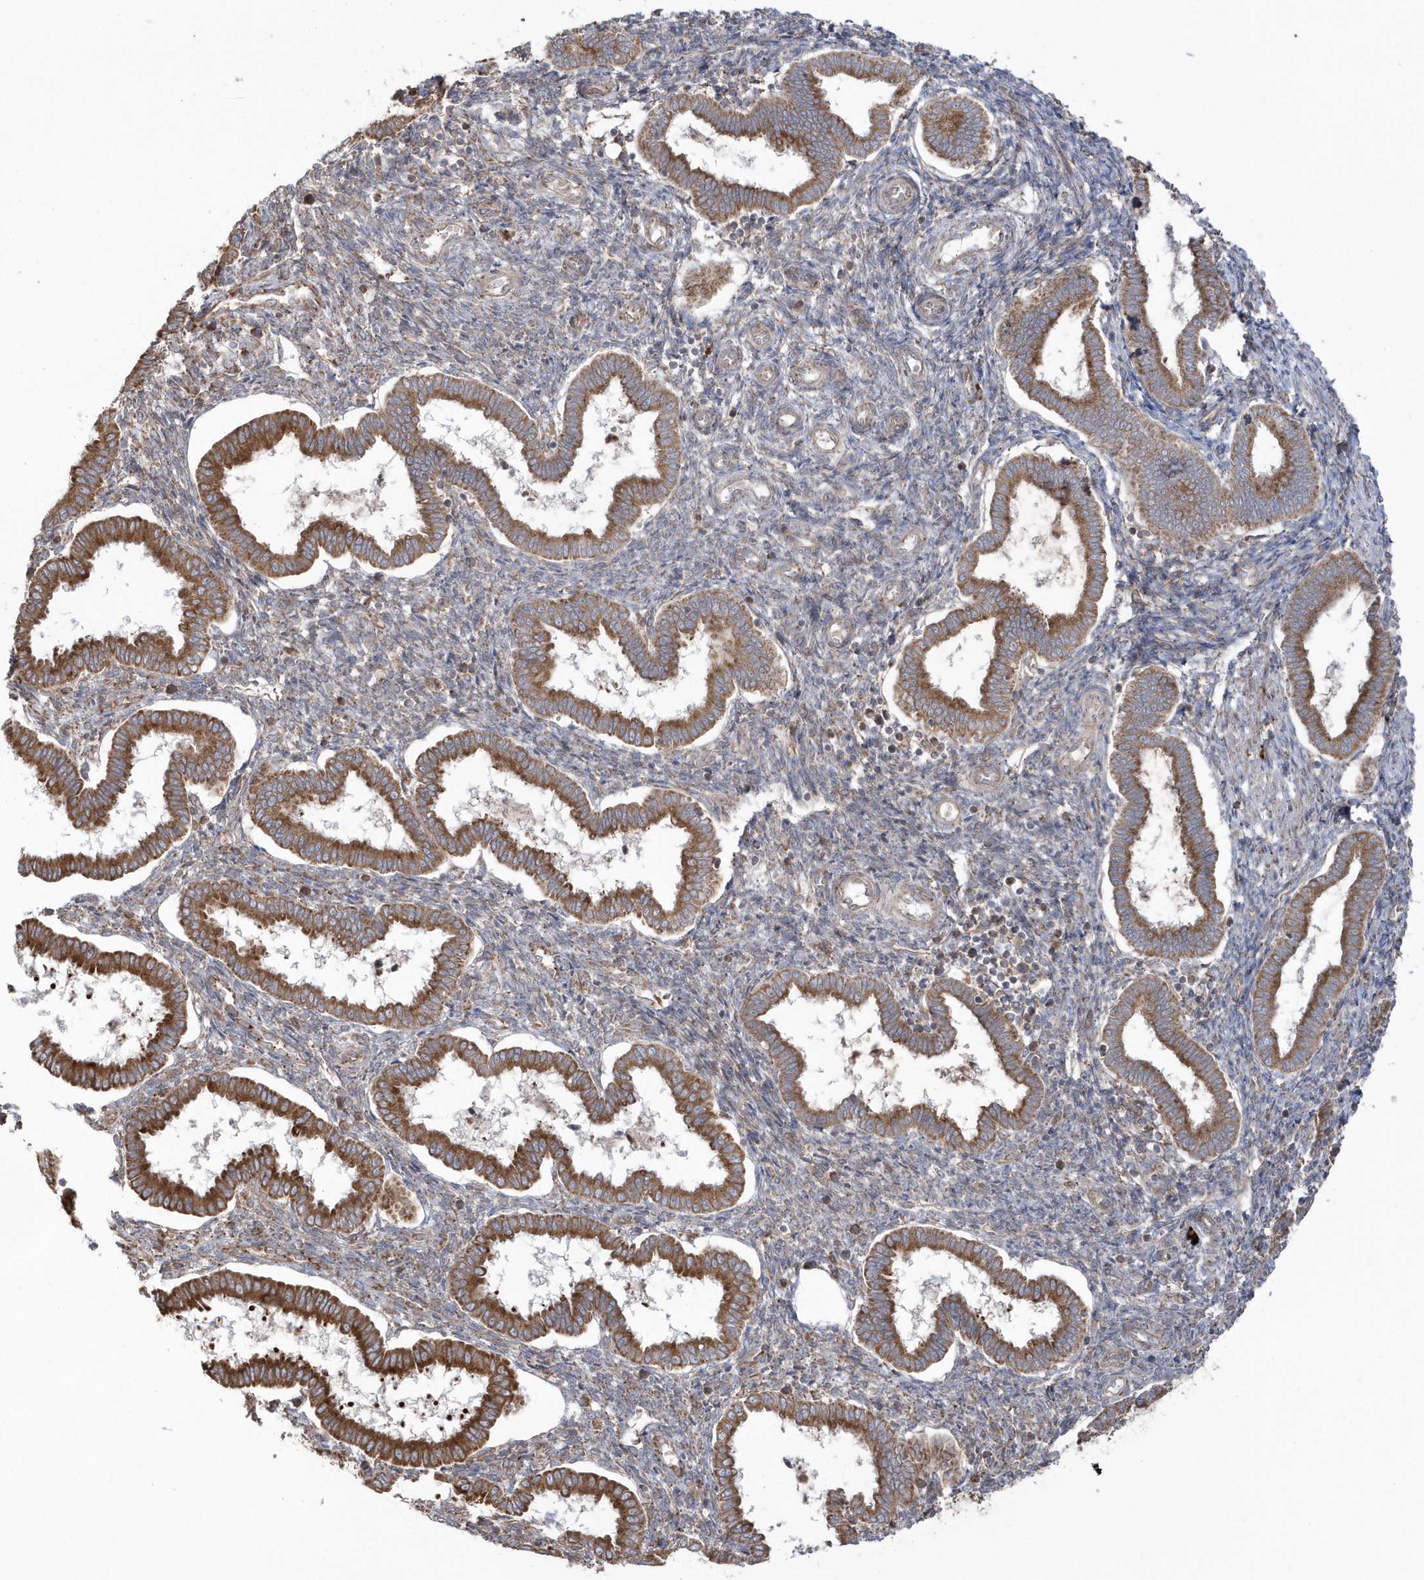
{"staining": {"intensity": "moderate", "quantity": "<25%", "location": "cytoplasmic/membranous"}, "tissue": "endometrium", "cell_type": "Cells in endometrial stroma", "image_type": "normal", "snomed": [{"axis": "morphology", "description": "Normal tissue, NOS"}, {"axis": "topography", "description": "Endometrium"}], "caption": "The micrograph displays immunohistochemical staining of unremarkable endometrium. There is moderate cytoplasmic/membranous staining is identified in approximately <25% of cells in endometrial stroma. Immunohistochemistry stains the protein in brown and the nuclei are stained blue.", "gene": "SH3BP2", "patient": {"sex": "female", "age": 24}}